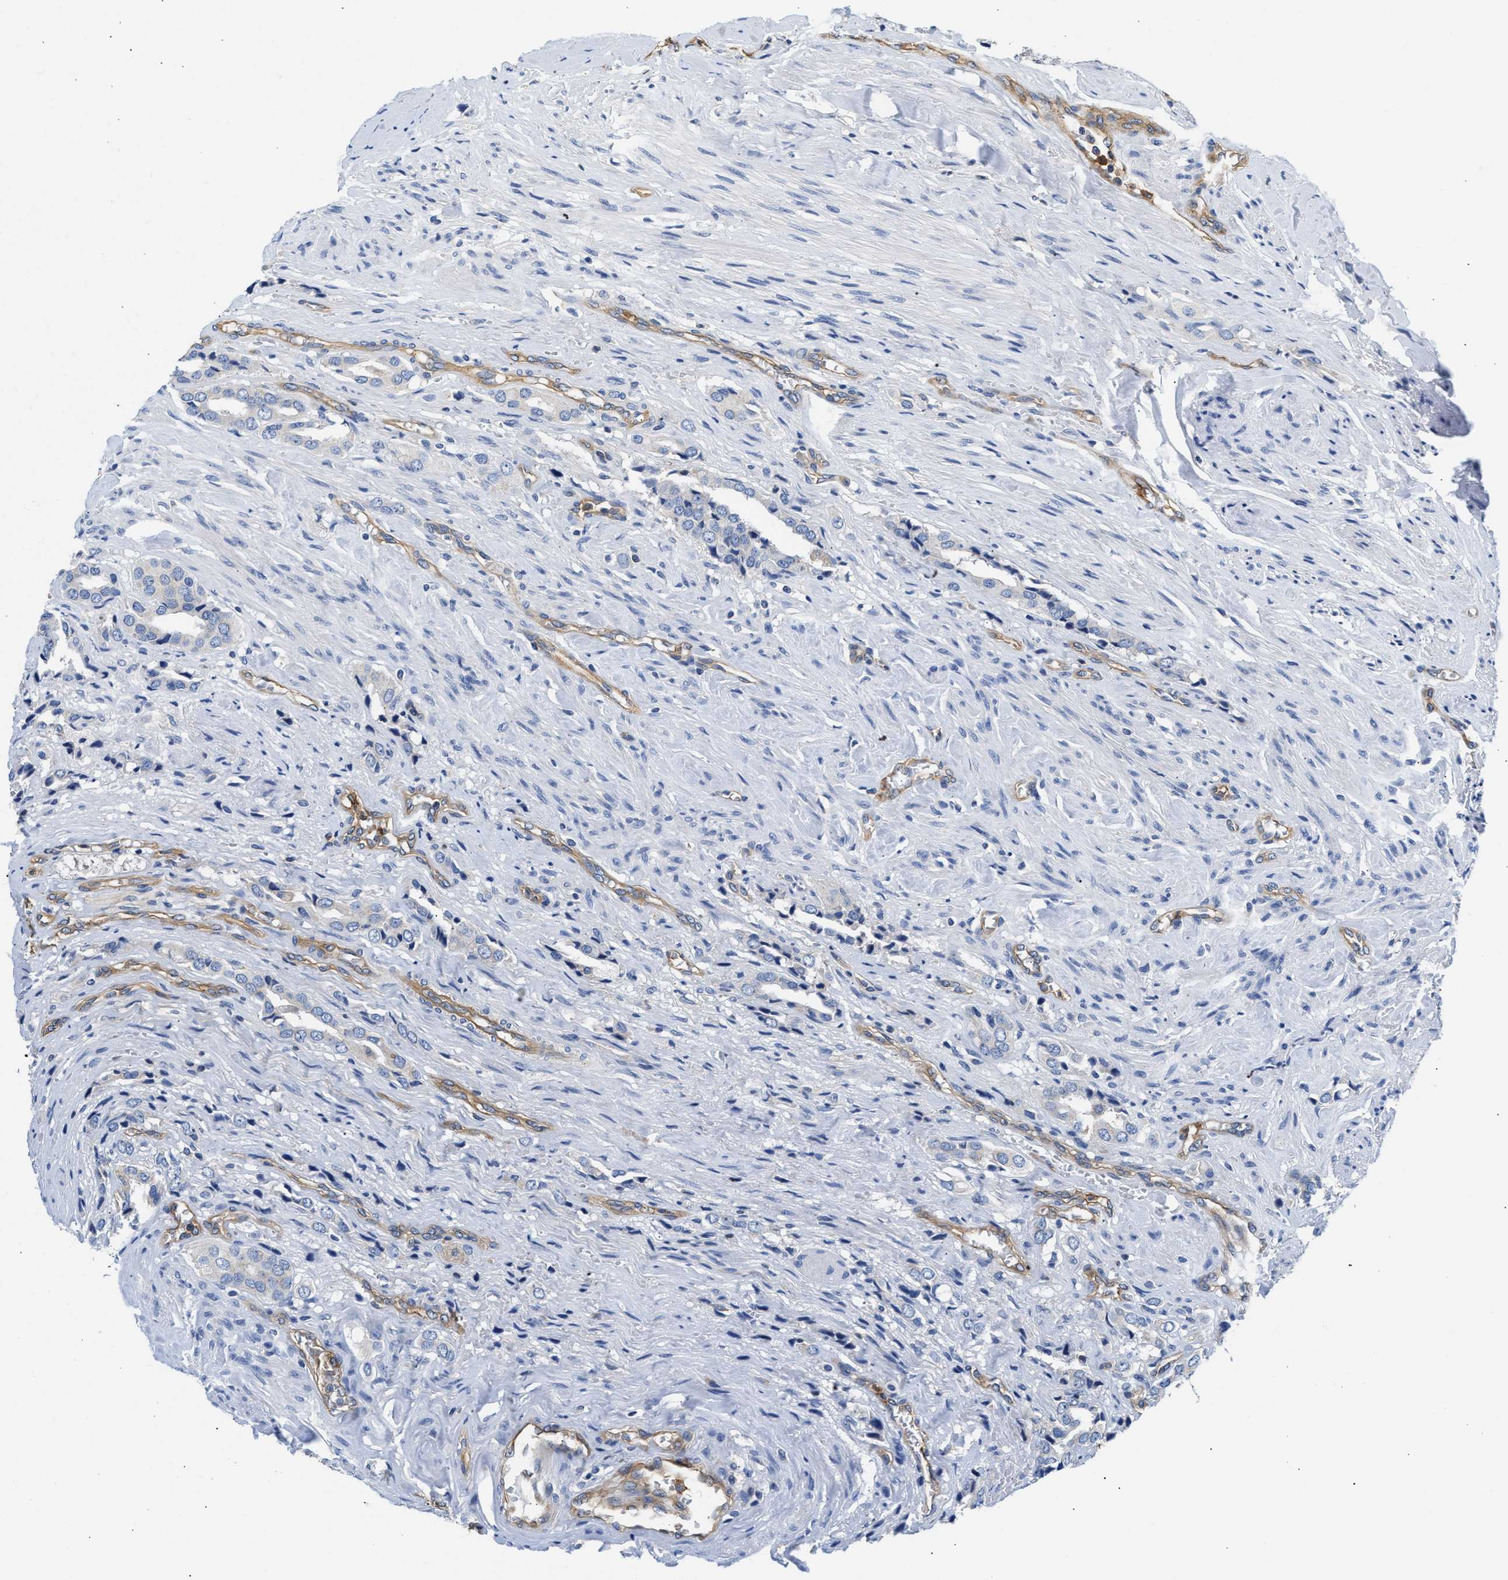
{"staining": {"intensity": "negative", "quantity": "none", "location": "none"}, "tissue": "prostate cancer", "cell_type": "Tumor cells", "image_type": "cancer", "snomed": [{"axis": "morphology", "description": "Adenocarcinoma, High grade"}, {"axis": "topography", "description": "Prostate"}], "caption": "Tumor cells are negative for protein expression in human prostate cancer.", "gene": "SAMD9L", "patient": {"sex": "male", "age": 52}}